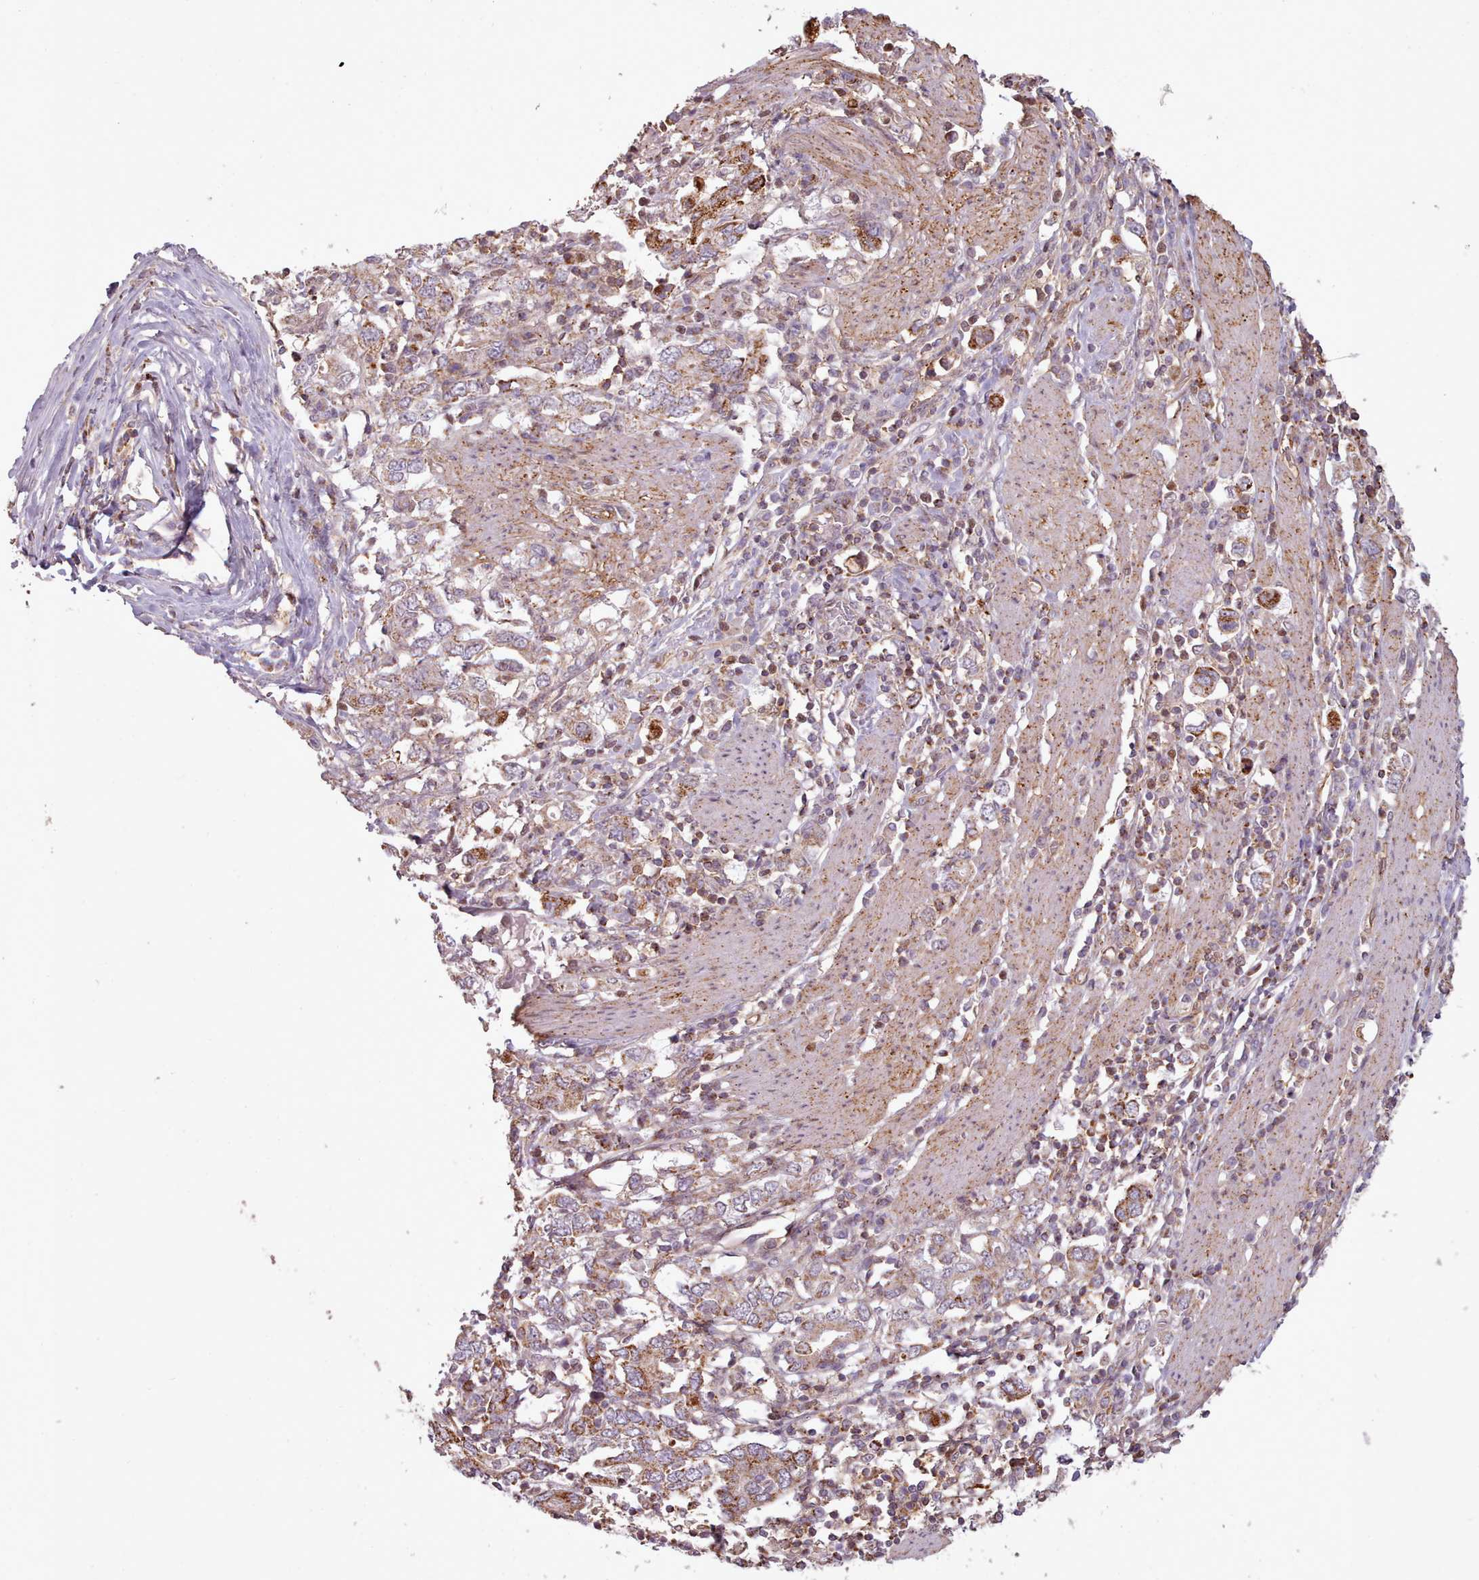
{"staining": {"intensity": "moderate", "quantity": "25%-75%", "location": "cytoplasmic/membranous"}, "tissue": "stomach cancer", "cell_type": "Tumor cells", "image_type": "cancer", "snomed": [{"axis": "morphology", "description": "Adenocarcinoma, NOS"}, {"axis": "topography", "description": "Stomach, upper"}, {"axis": "topography", "description": "Stomach"}], "caption": "Tumor cells exhibit medium levels of moderate cytoplasmic/membranous positivity in approximately 25%-75% of cells in stomach adenocarcinoma. Nuclei are stained in blue.", "gene": "ZMYM4", "patient": {"sex": "male", "age": 62}}